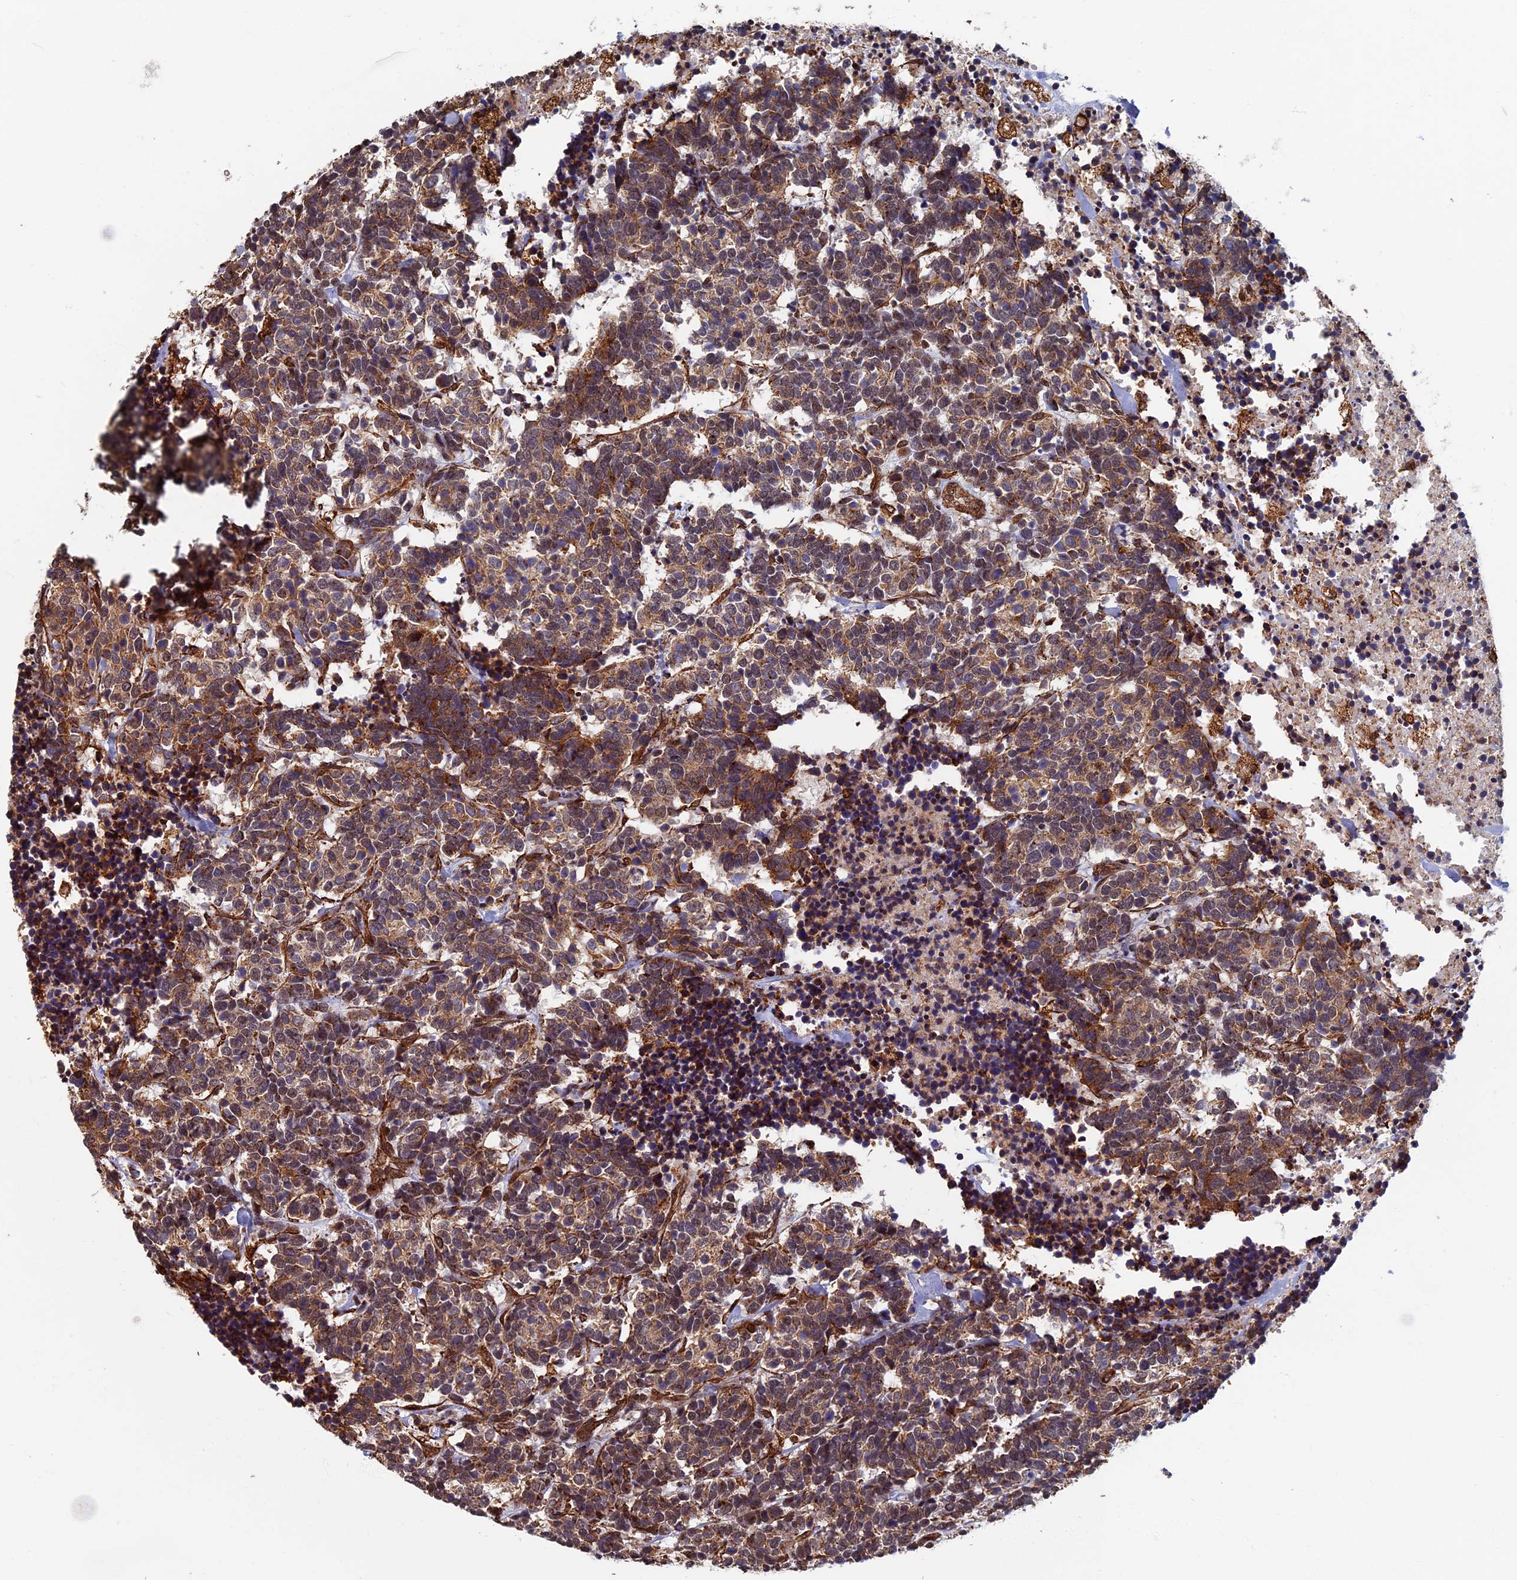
{"staining": {"intensity": "moderate", "quantity": ">75%", "location": "cytoplasmic/membranous"}, "tissue": "carcinoid", "cell_type": "Tumor cells", "image_type": "cancer", "snomed": [{"axis": "morphology", "description": "Carcinoma, NOS"}, {"axis": "morphology", "description": "Carcinoid, malignant, NOS"}, {"axis": "topography", "description": "Urinary bladder"}], "caption": "Carcinoid stained with a brown dye reveals moderate cytoplasmic/membranous positive staining in about >75% of tumor cells.", "gene": "CTDP1", "patient": {"sex": "male", "age": 57}}